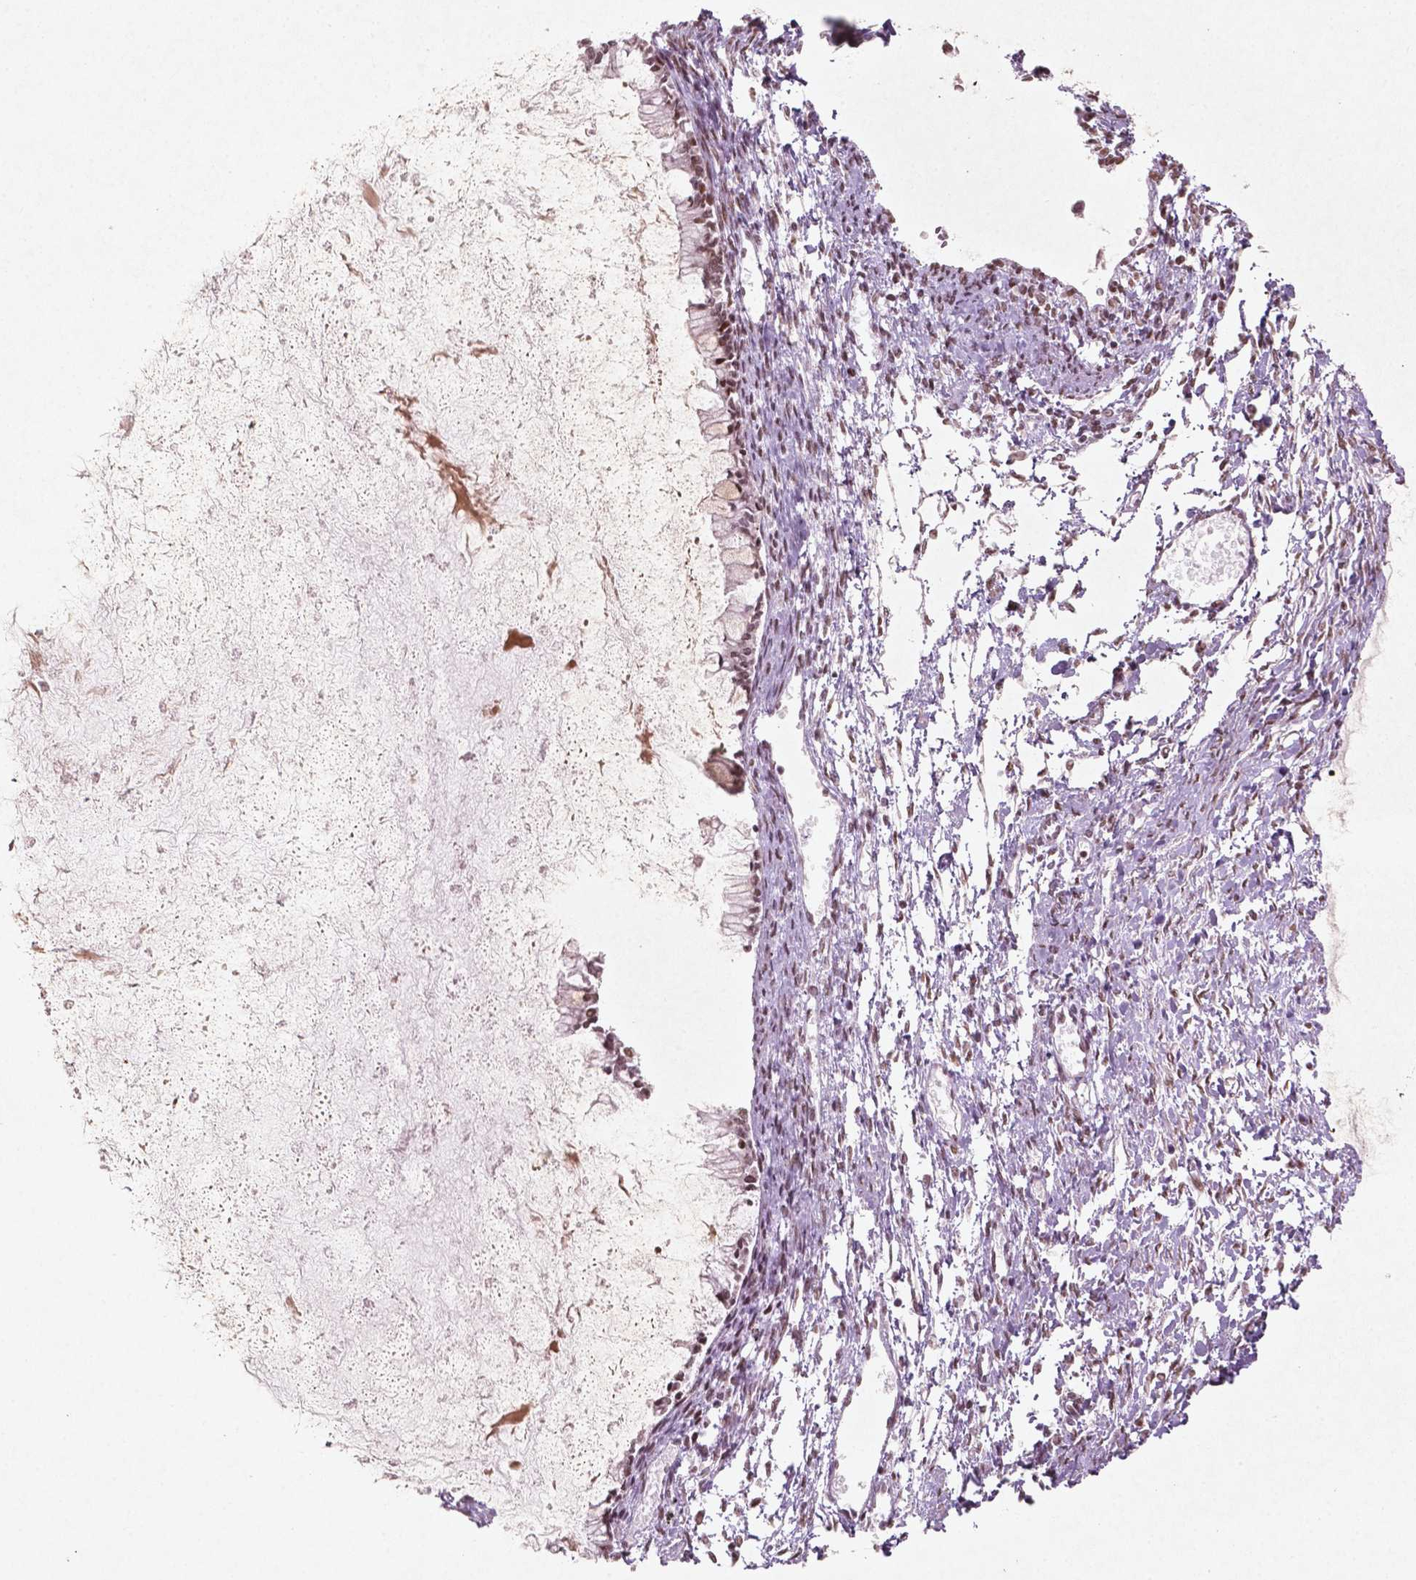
{"staining": {"intensity": "moderate", "quantity": ">75%", "location": "nuclear"}, "tissue": "ovarian cancer", "cell_type": "Tumor cells", "image_type": "cancer", "snomed": [{"axis": "morphology", "description": "Cystadenocarcinoma, mucinous, NOS"}, {"axis": "topography", "description": "Ovary"}], "caption": "Immunohistochemistry (IHC) staining of ovarian mucinous cystadenocarcinoma, which displays medium levels of moderate nuclear expression in approximately >75% of tumor cells indicating moderate nuclear protein expression. The staining was performed using DAB (3,3'-diaminobenzidine) (brown) for protein detection and nuclei were counterstained in hematoxylin (blue).", "gene": "HMG20B", "patient": {"sex": "female", "age": 67}}